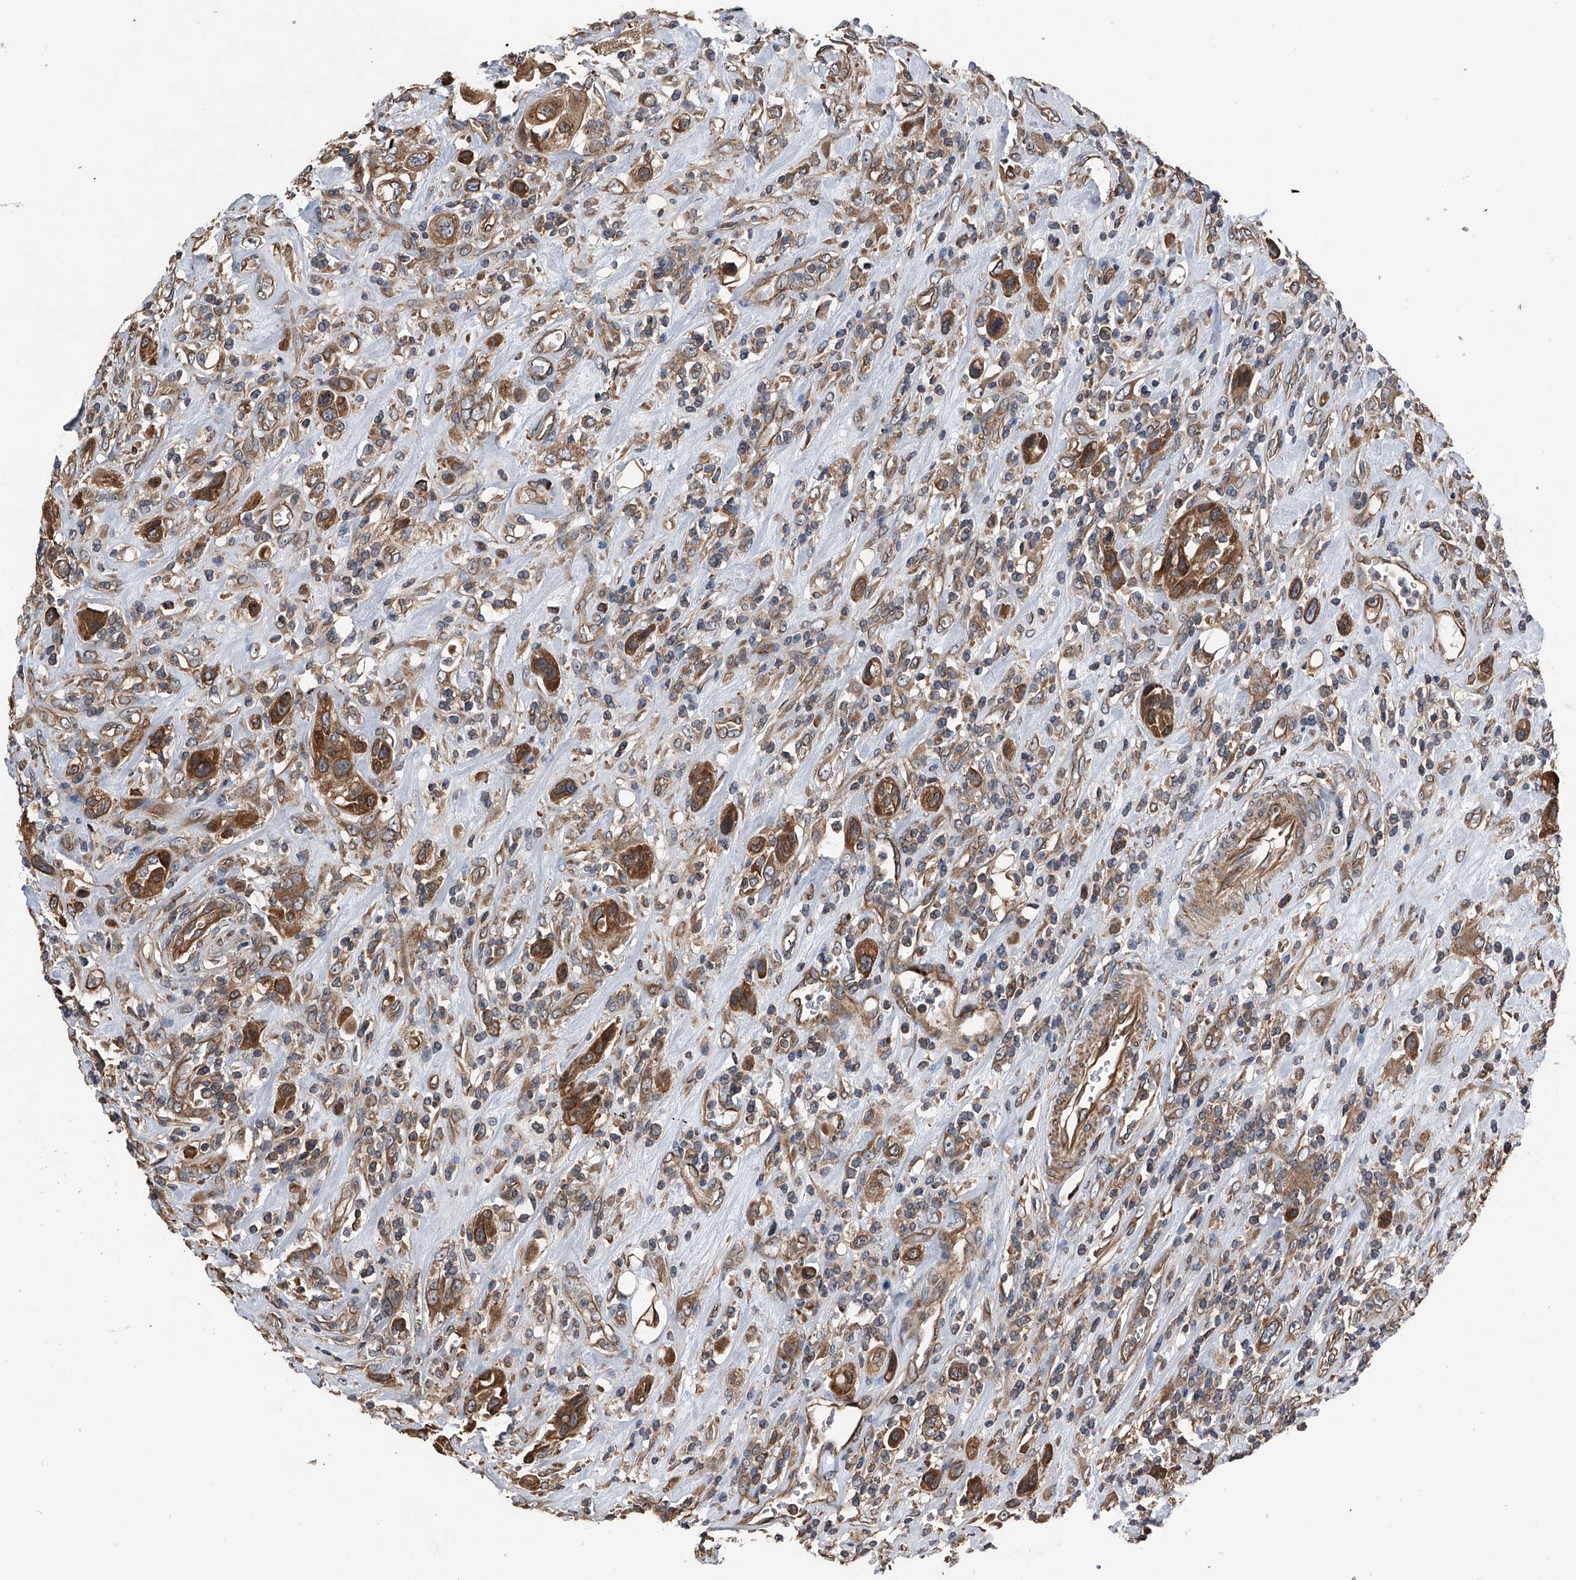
{"staining": {"intensity": "strong", "quantity": "25%-75%", "location": "cytoplasmic/membranous"}, "tissue": "urothelial cancer", "cell_type": "Tumor cells", "image_type": "cancer", "snomed": [{"axis": "morphology", "description": "Urothelial carcinoma, High grade"}, {"axis": "topography", "description": "Urinary bladder"}], "caption": "Strong cytoplasmic/membranous protein positivity is seen in approximately 25%-75% of tumor cells in urothelial carcinoma (high-grade). (Brightfield microscopy of DAB IHC at high magnification).", "gene": "KCNJ2", "patient": {"sex": "male", "age": 50}}